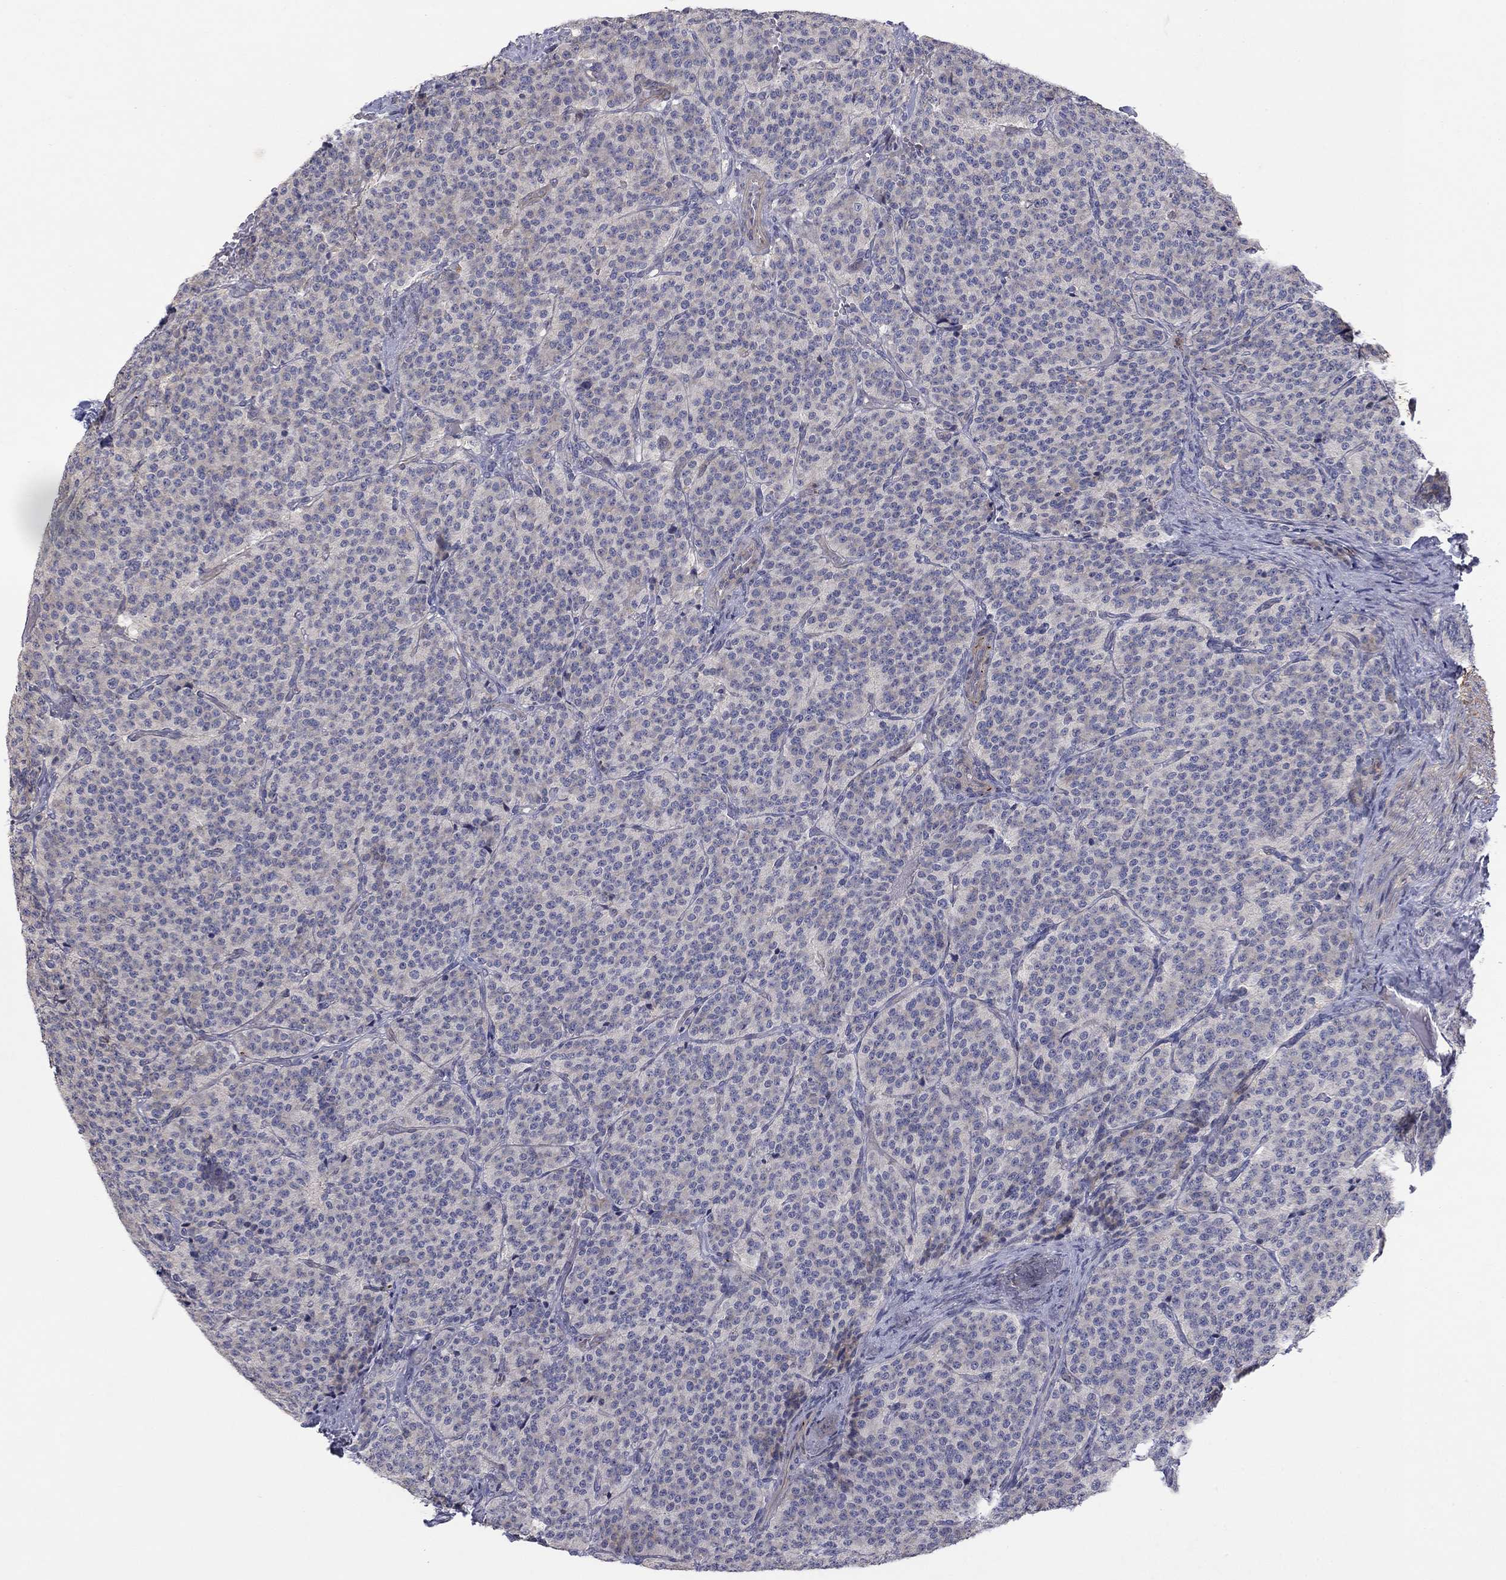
{"staining": {"intensity": "negative", "quantity": "none", "location": "none"}, "tissue": "carcinoid", "cell_type": "Tumor cells", "image_type": "cancer", "snomed": [{"axis": "morphology", "description": "Carcinoid, malignant, NOS"}, {"axis": "topography", "description": "Small intestine"}], "caption": "Immunohistochemistry (IHC) of carcinoid (malignant) shows no expression in tumor cells.", "gene": "AMN1", "patient": {"sex": "female", "age": 58}}